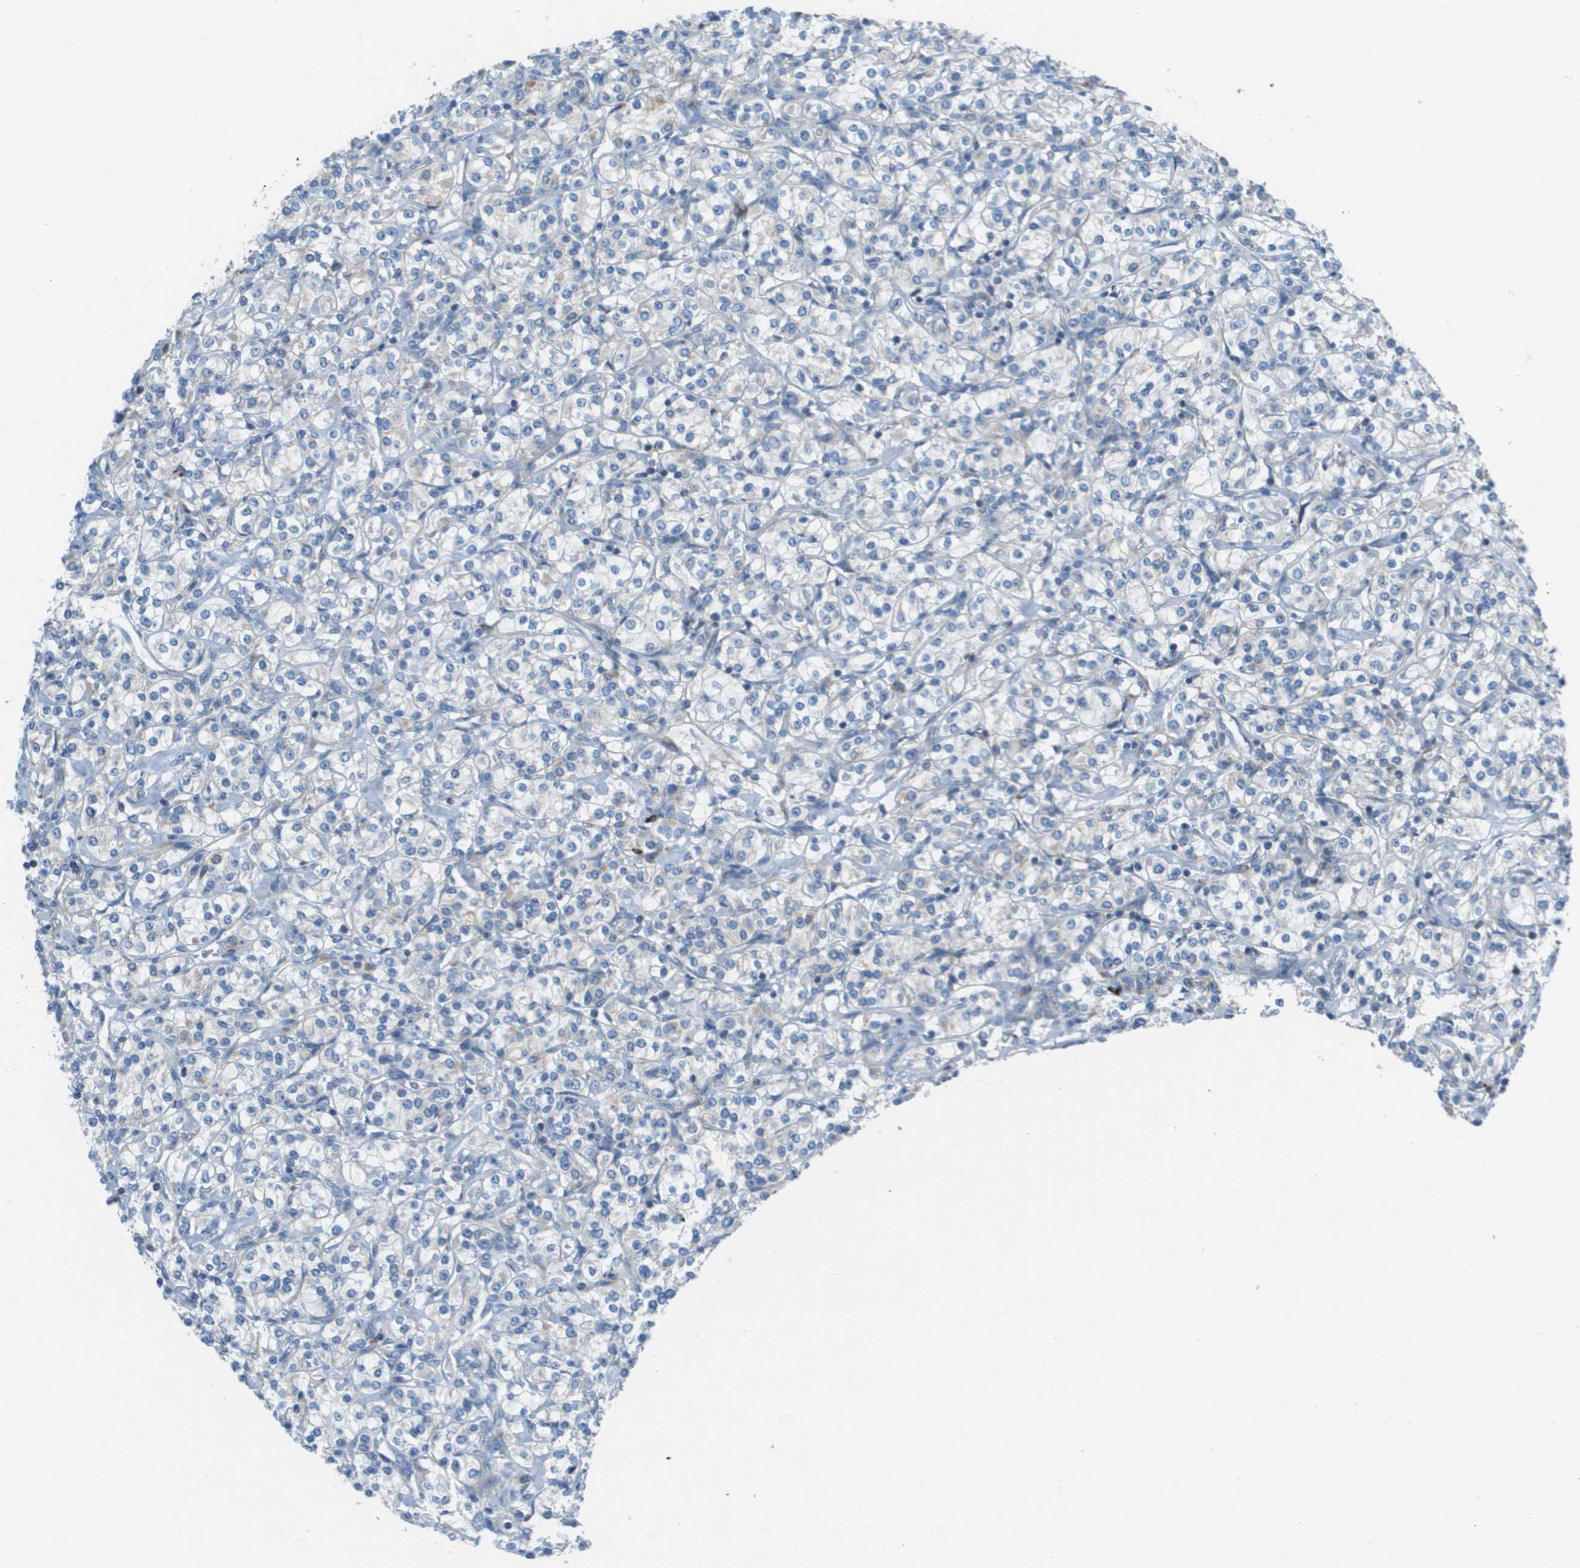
{"staining": {"intensity": "negative", "quantity": "none", "location": "none"}, "tissue": "renal cancer", "cell_type": "Tumor cells", "image_type": "cancer", "snomed": [{"axis": "morphology", "description": "Adenocarcinoma, NOS"}, {"axis": "topography", "description": "Kidney"}], "caption": "Renal cancer (adenocarcinoma) was stained to show a protein in brown. There is no significant positivity in tumor cells.", "gene": "GALNT6", "patient": {"sex": "male", "age": 77}}